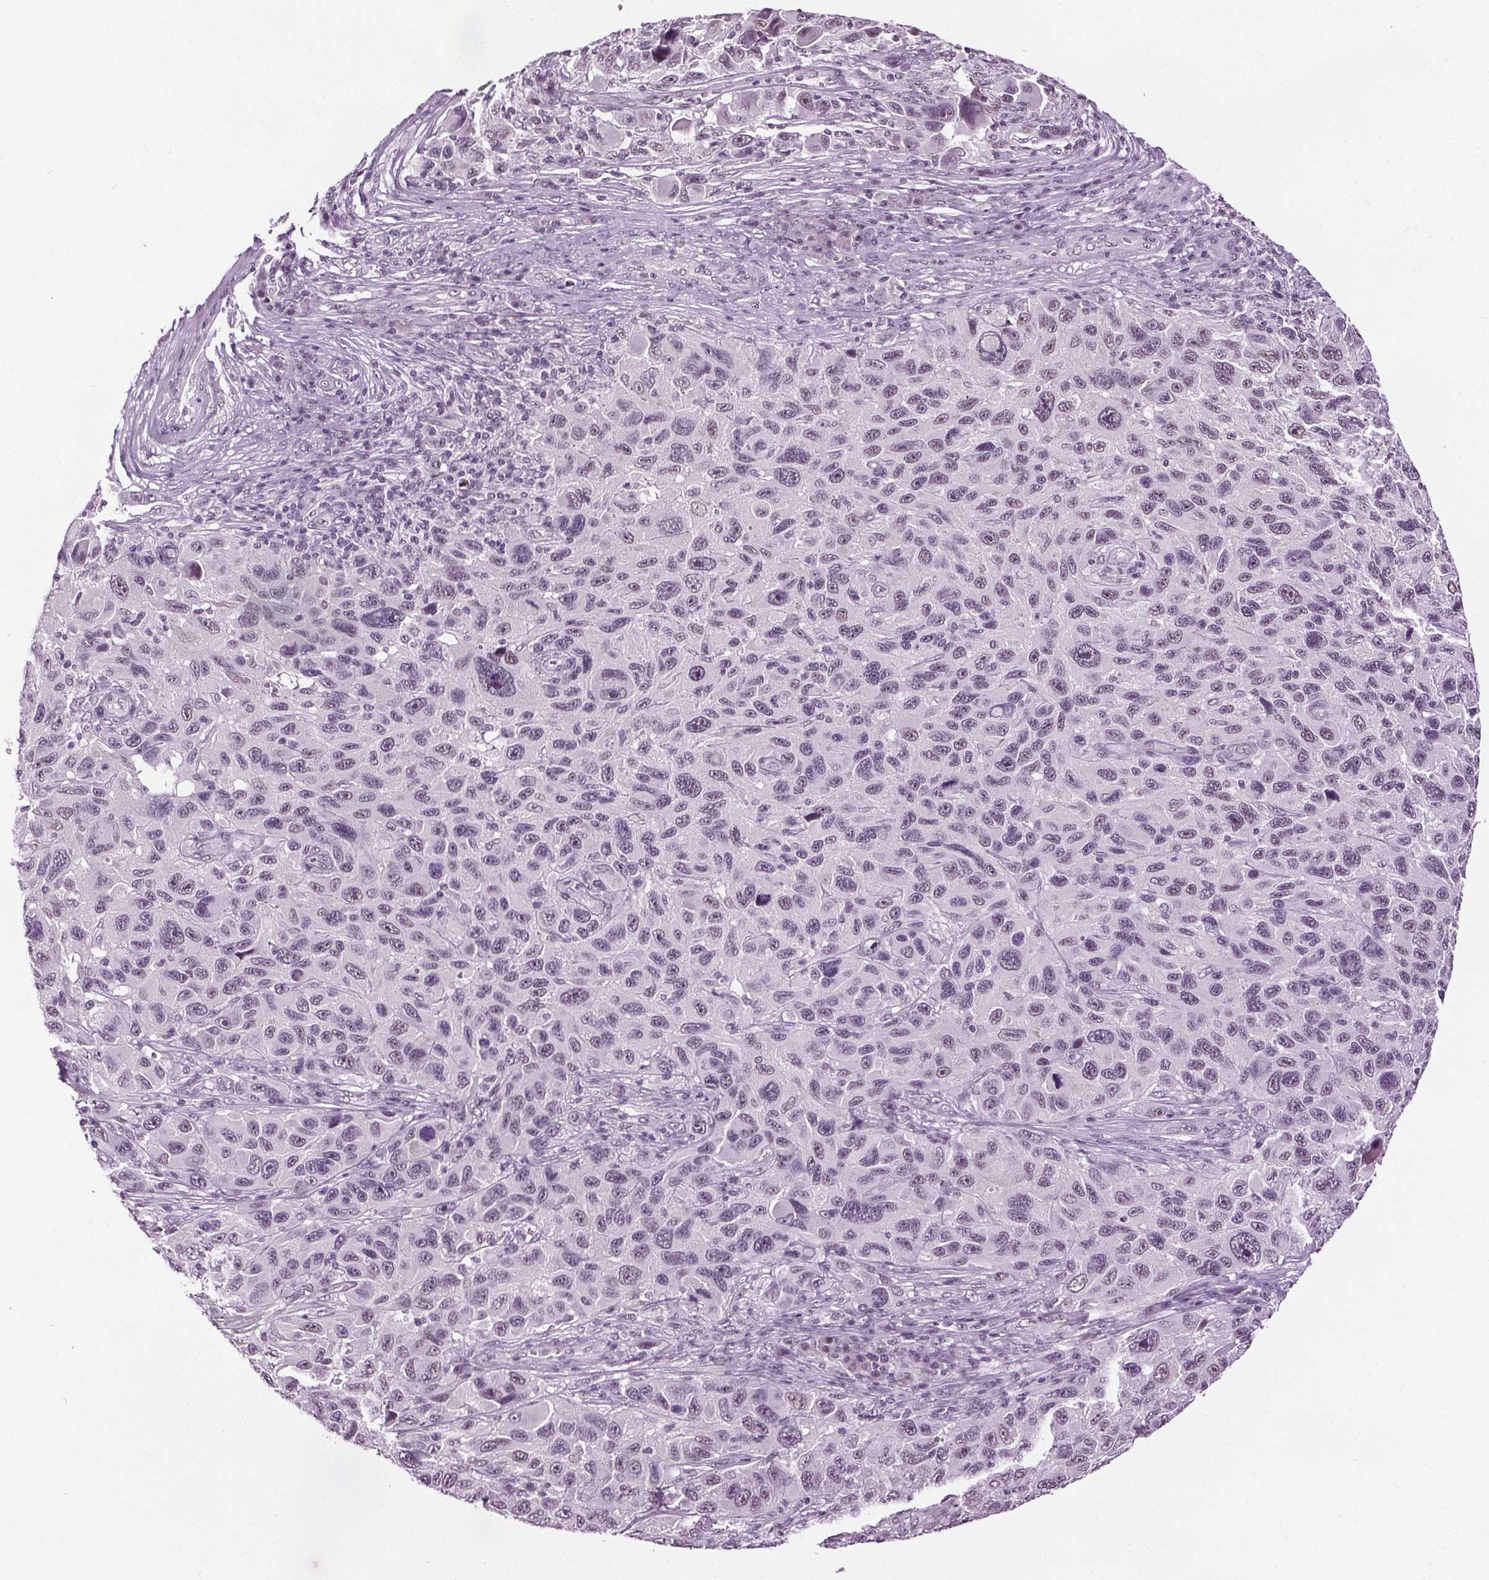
{"staining": {"intensity": "negative", "quantity": "none", "location": "none"}, "tissue": "melanoma", "cell_type": "Tumor cells", "image_type": "cancer", "snomed": [{"axis": "morphology", "description": "Malignant melanoma, NOS"}, {"axis": "topography", "description": "Skin"}], "caption": "Melanoma stained for a protein using IHC displays no positivity tumor cells.", "gene": "IWS1", "patient": {"sex": "male", "age": 53}}